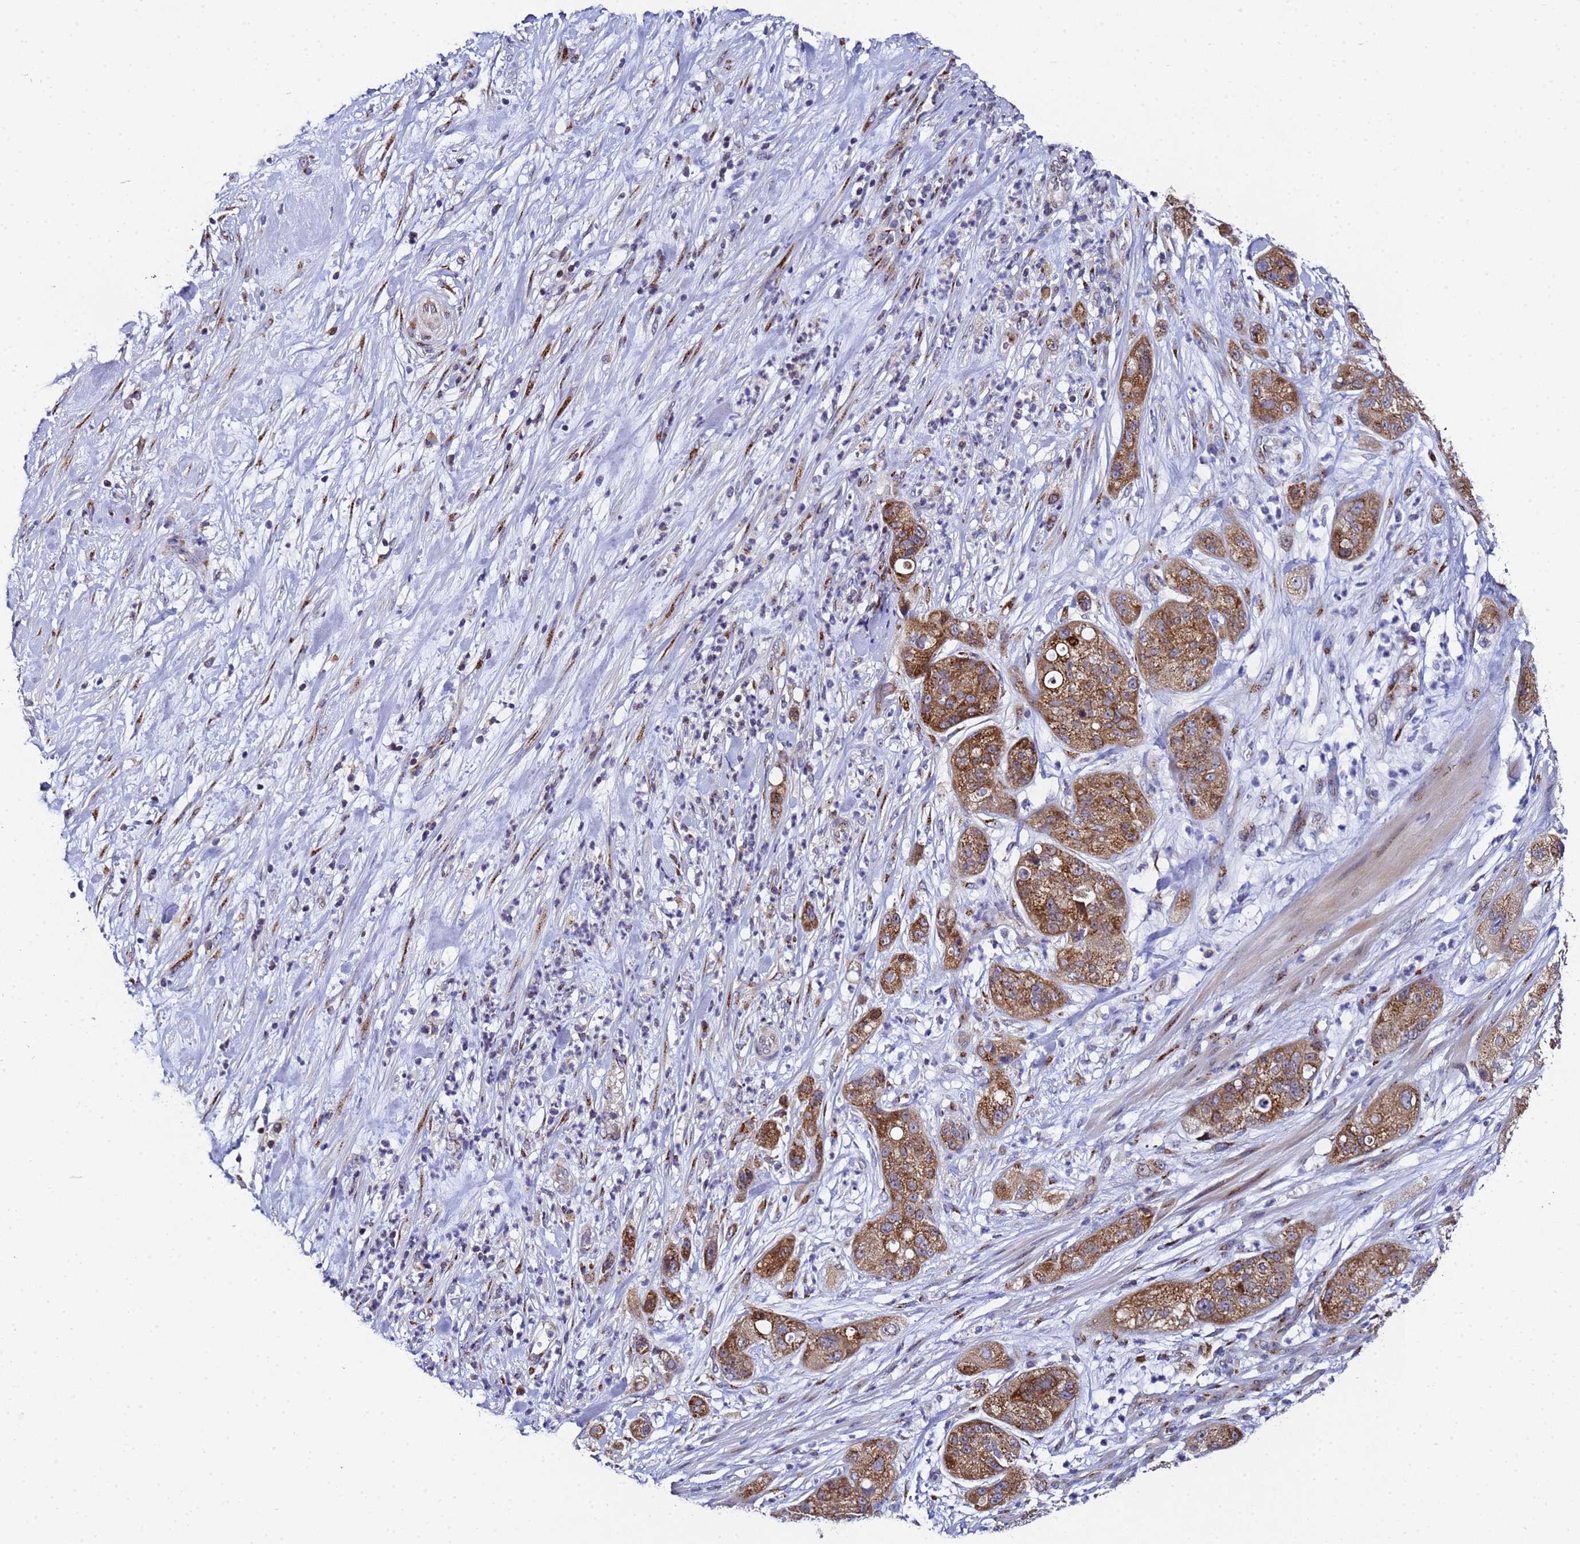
{"staining": {"intensity": "moderate", "quantity": ">75%", "location": "cytoplasmic/membranous"}, "tissue": "pancreatic cancer", "cell_type": "Tumor cells", "image_type": "cancer", "snomed": [{"axis": "morphology", "description": "Adenocarcinoma, NOS"}, {"axis": "topography", "description": "Pancreas"}], "caption": "Tumor cells display medium levels of moderate cytoplasmic/membranous positivity in about >75% of cells in pancreatic adenocarcinoma. (Brightfield microscopy of DAB IHC at high magnification).", "gene": "NSUN6", "patient": {"sex": "female", "age": 78}}